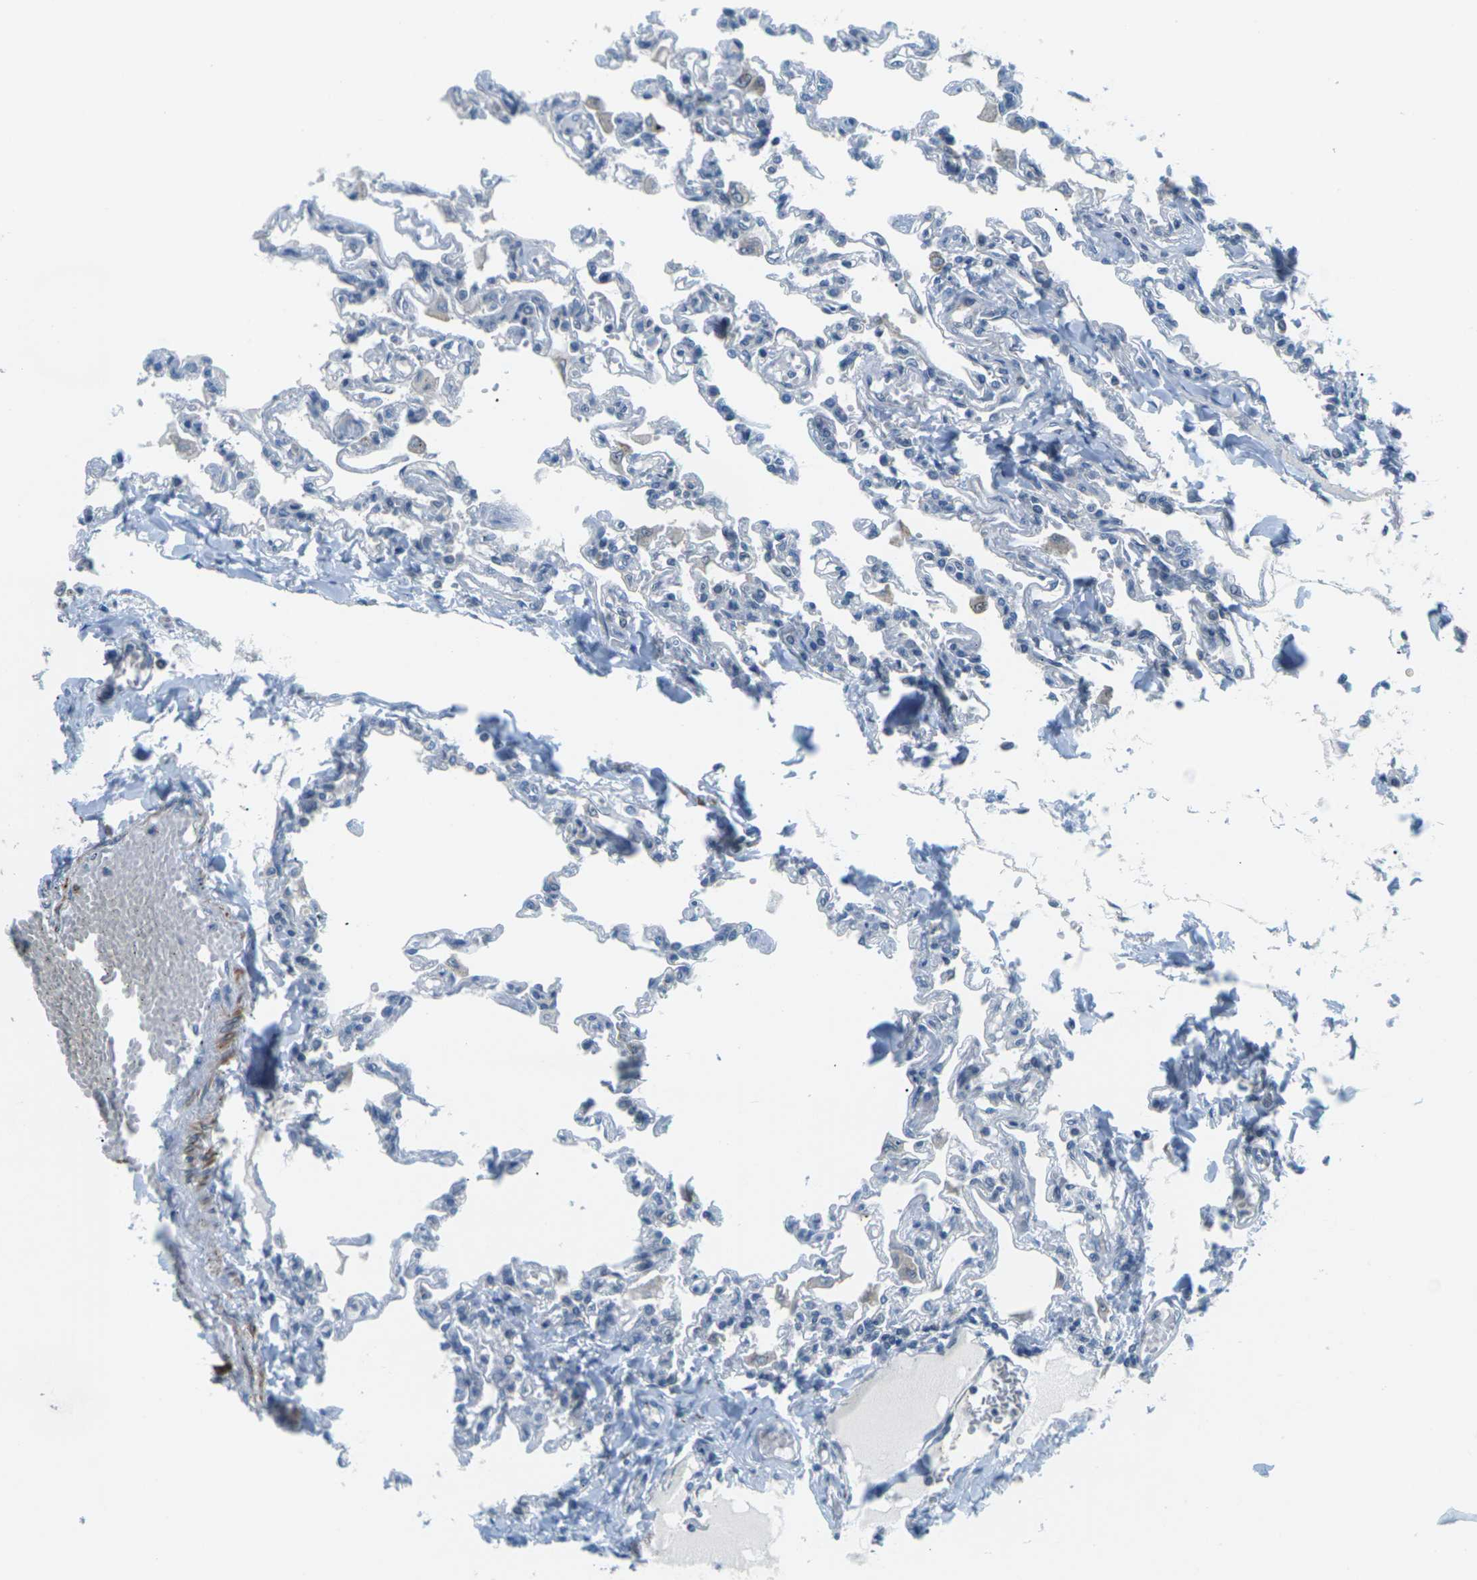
{"staining": {"intensity": "negative", "quantity": "none", "location": "none"}, "tissue": "lung", "cell_type": "Alveolar cells", "image_type": "normal", "snomed": [{"axis": "morphology", "description": "Normal tissue, NOS"}, {"axis": "topography", "description": "Lung"}], "caption": "DAB immunohistochemical staining of unremarkable lung exhibits no significant expression in alveolar cells. (Stains: DAB (3,3'-diaminobenzidine) immunohistochemistry with hematoxylin counter stain, Microscopy: brightfield microscopy at high magnification).", "gene": "SLC13A3", "patient": {"sex": "male", "age": 21}}